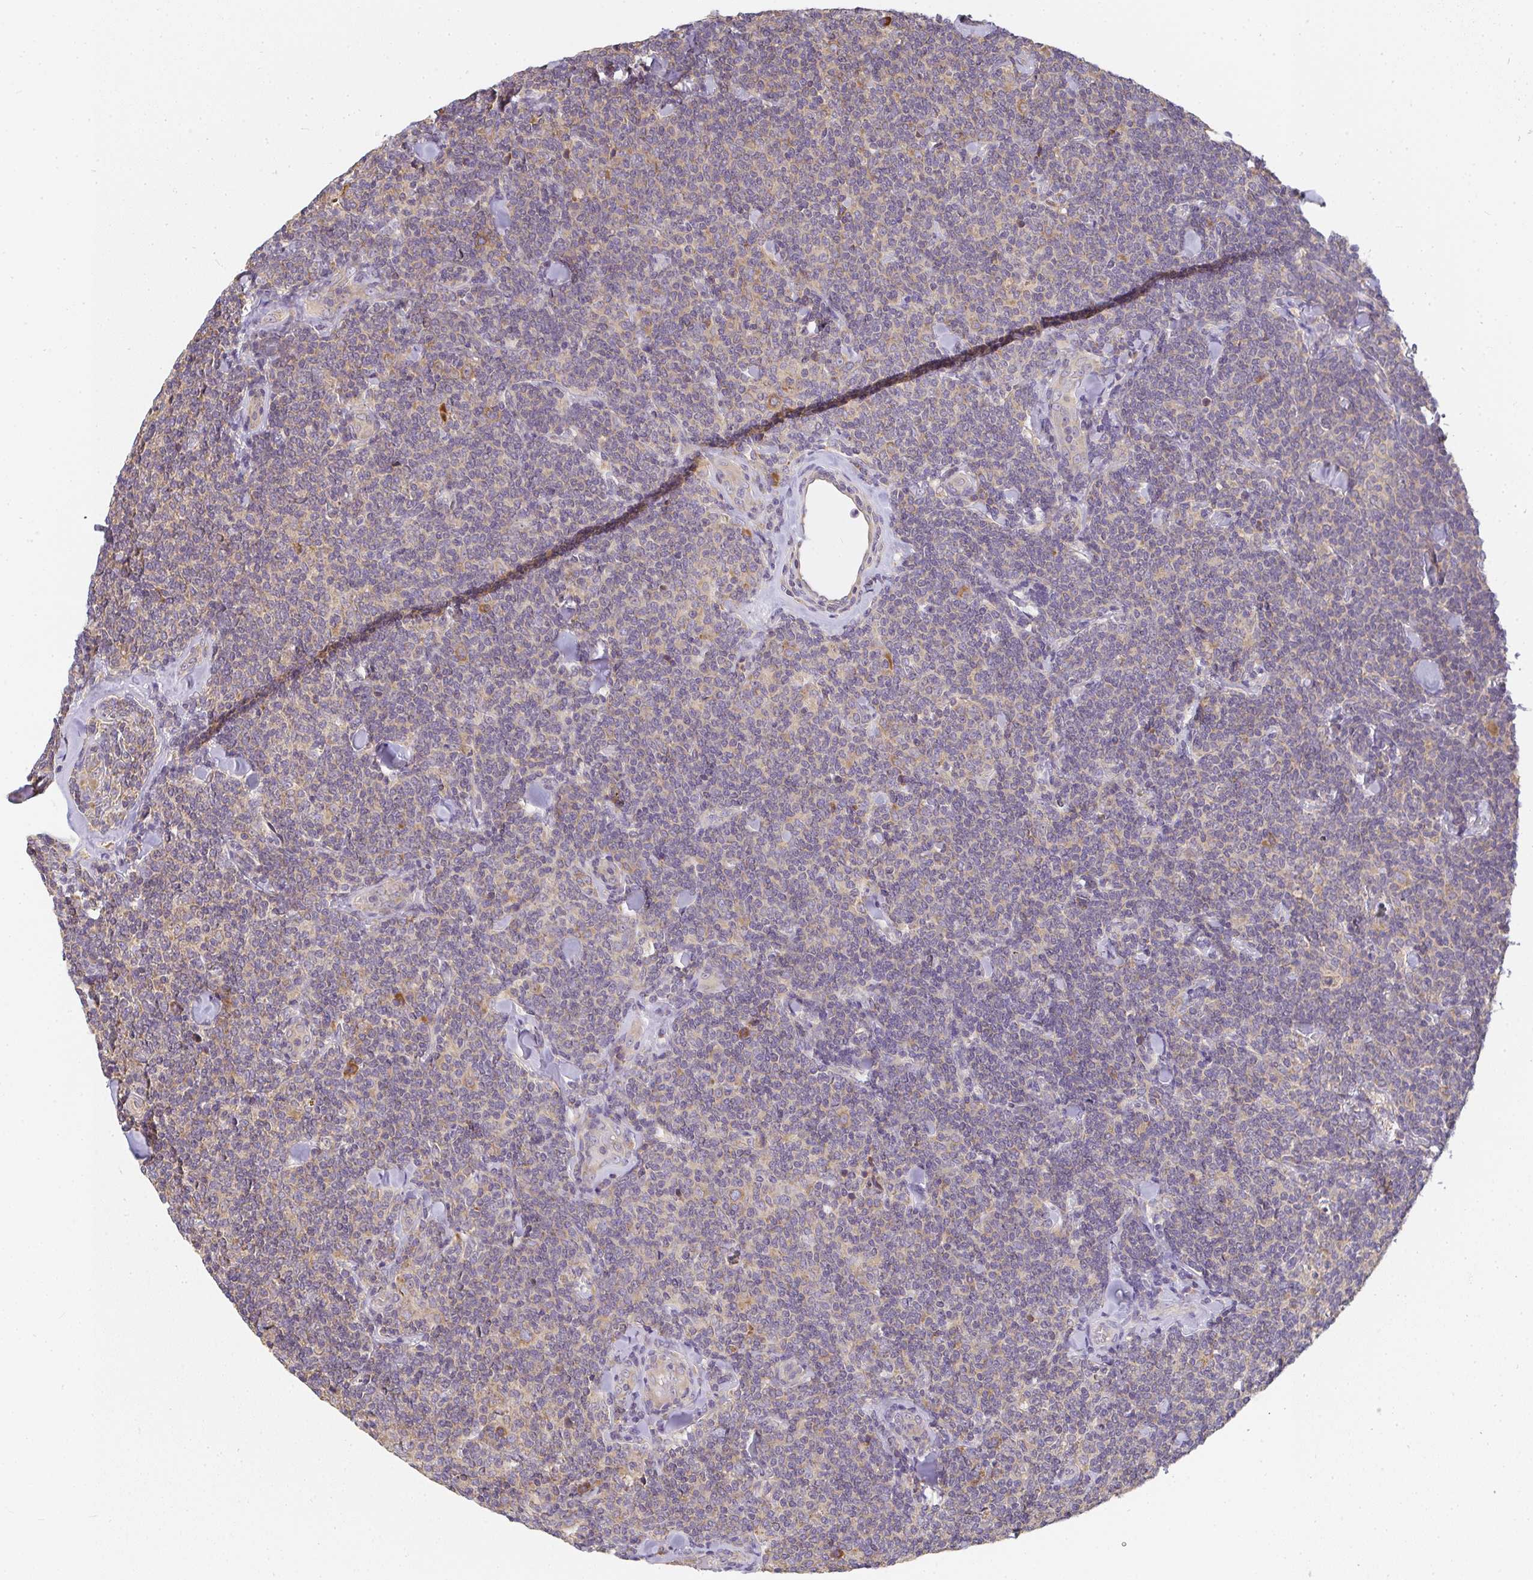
{"staining": {"intensity": "weak", "quantity": "<25%", "location": "cytoplasmic/membranous"}, "tissue": "lymphoma", "cell_type": "Tumor cells", "image_type": "cancer", "snomed": [{"axis": "morphology", "description": "Malignant lymphoma, non-Hodgkin's type, Low grade"}, {"axis": "topography", "description": "Lymph node"}], "caption": "DAB immunohistochemical staining of human low-grade malignant lymphoma, non-Hodgkin's type exhibits no significant expression in tumor cells.", "gene": "SLC35B3", "patient": {"sex": "female", "age": 56}}